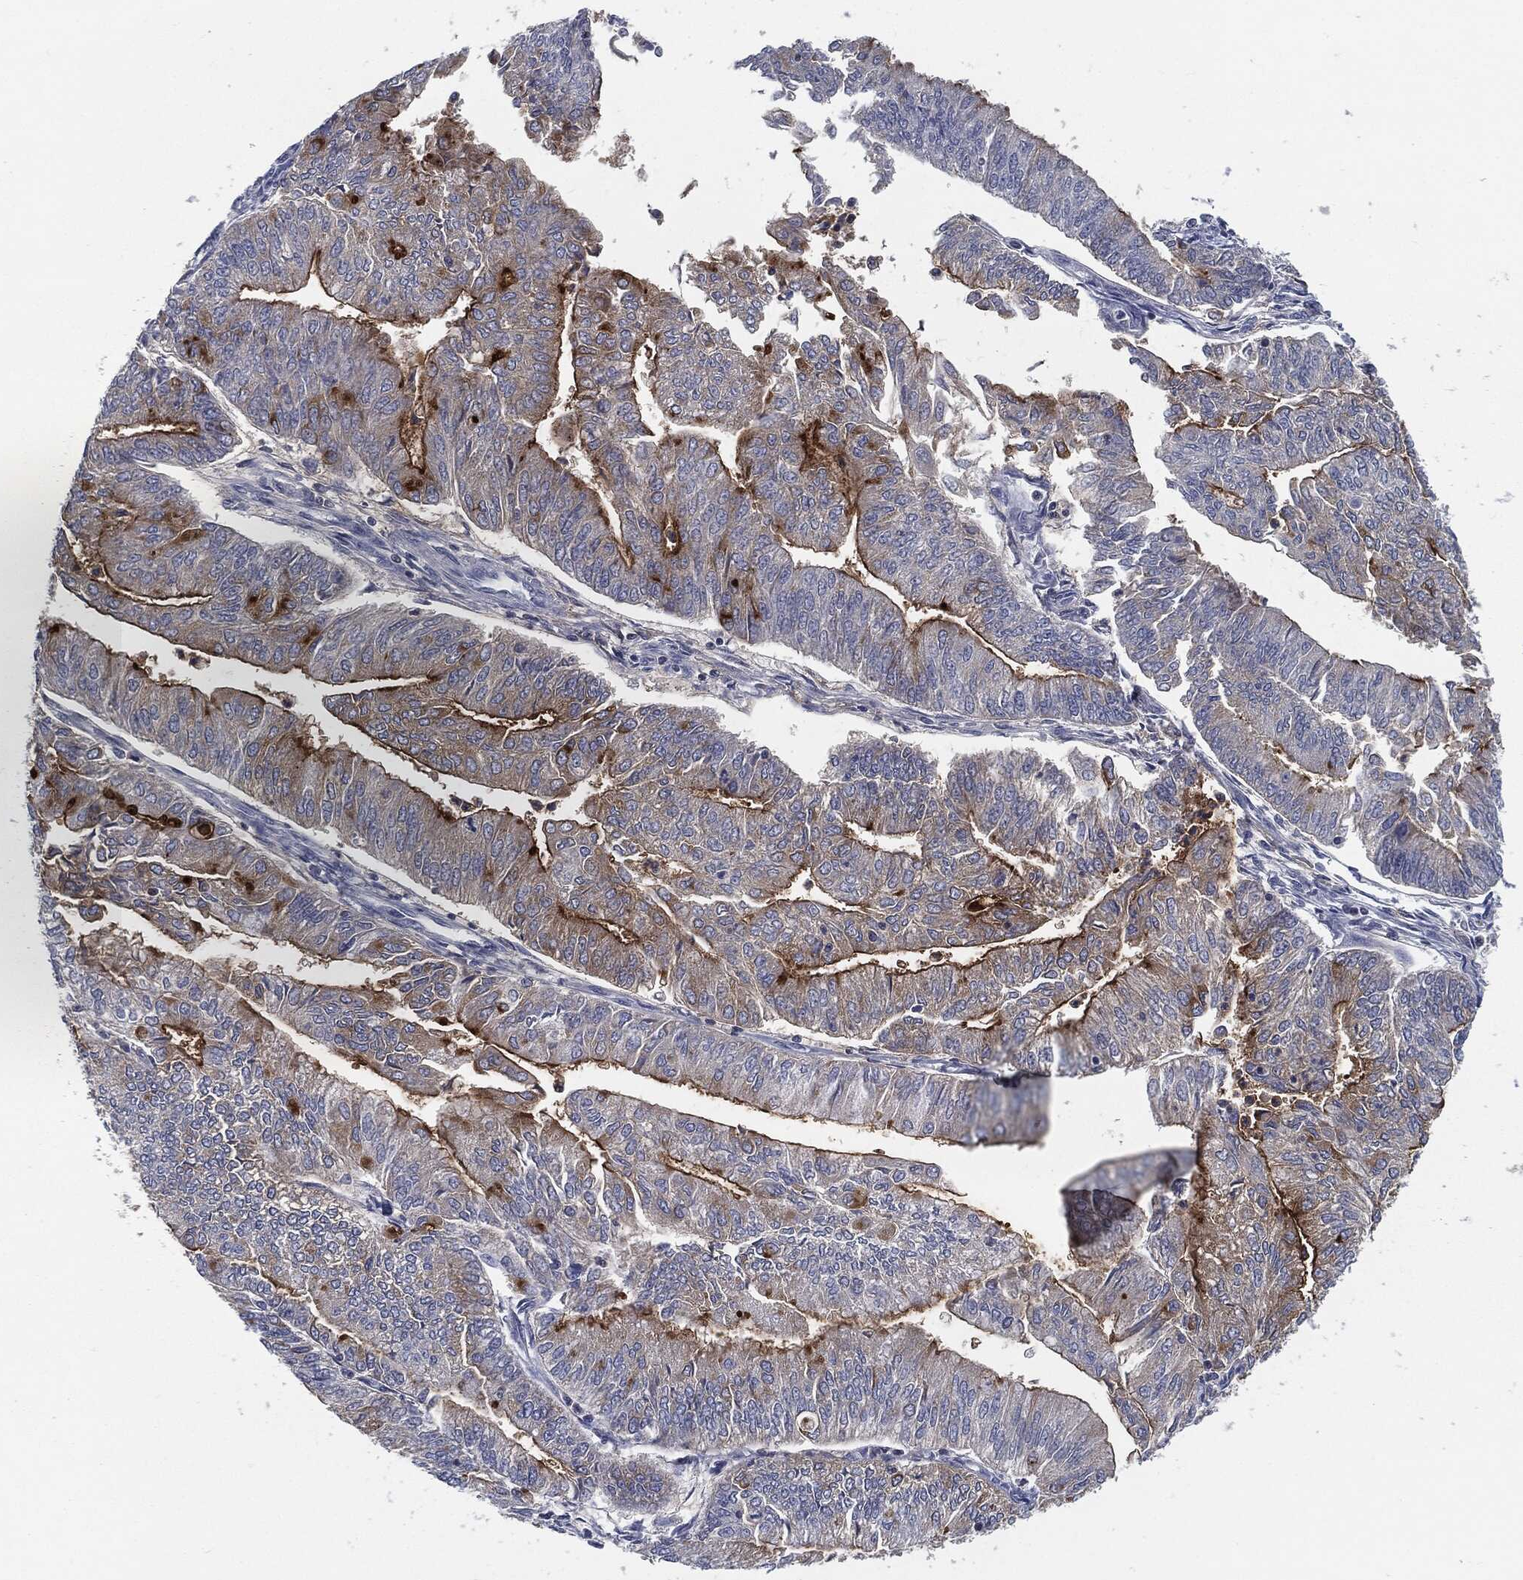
{"staining": {"intensity": "strong", "quantity": "25%-75%", "location": "cytoplasmic/membranous"}, "tissue": "endometrial cancer", "cell_type": "Tumor cells", "image_type": "cancer", "snomed": [{"axis": "morphology", "description": "Adenocarcinoma, NOS"}, {"axis": "topography", "description": "Endometrium"}], "caption": "High-magnification brightfield microscopy of endometrial adenocarcinoma stained with DAB (3,3'-diaminobenzidine) (brown) and counterstained with hematoxylin (blue). tumor cells exhibit strong cytoplasmic/membranous expression is seen in about25%-75% of cells. Using DAB (brown) and hematoxylin (blue) stains, captured at high magnification using brightfield microscopy.", "gene": "PROM1", "patient": {"sex": "female", "age": 59}}